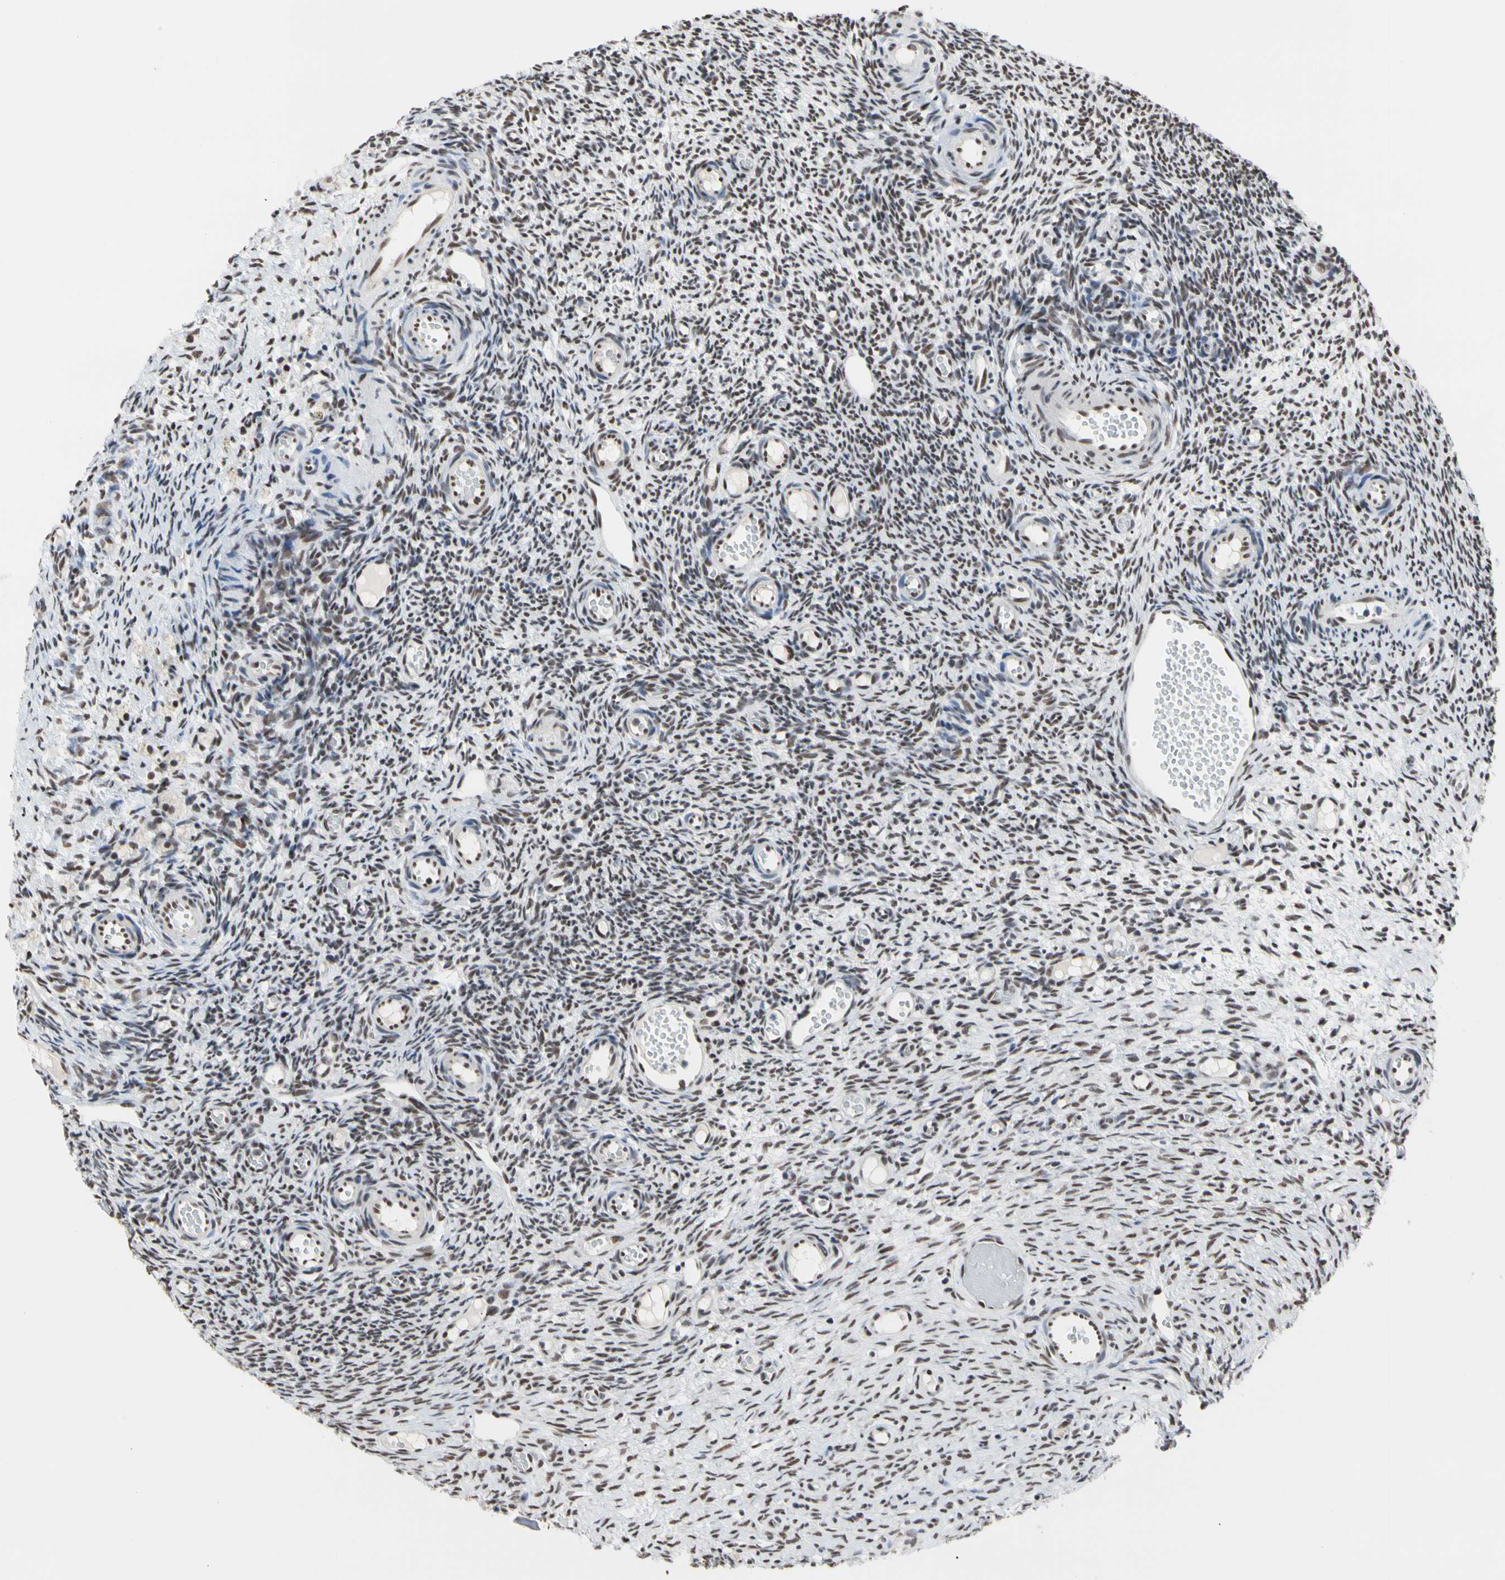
{"staining": {"intensity": "moderate", "quantity": ">75%", "location": "nuclear"}, "tissue": "ovary", "cell_type": "Ovarian stroma cells", "image_type": "normal", "snomed": [{"axis": "morphology", "description": "Normal tissue, NOS"}, {"axis": "topography", "description": "Ovary"}], "caption": "Brown immunohistochemical staining in benign human ovary exhibits moderate nuclear positivity in about >75% of ovarian stroma cells. Nuclei are stained in blue.", "gene": "FAM98B", "patient": {"sex": "female", "age": 35}}